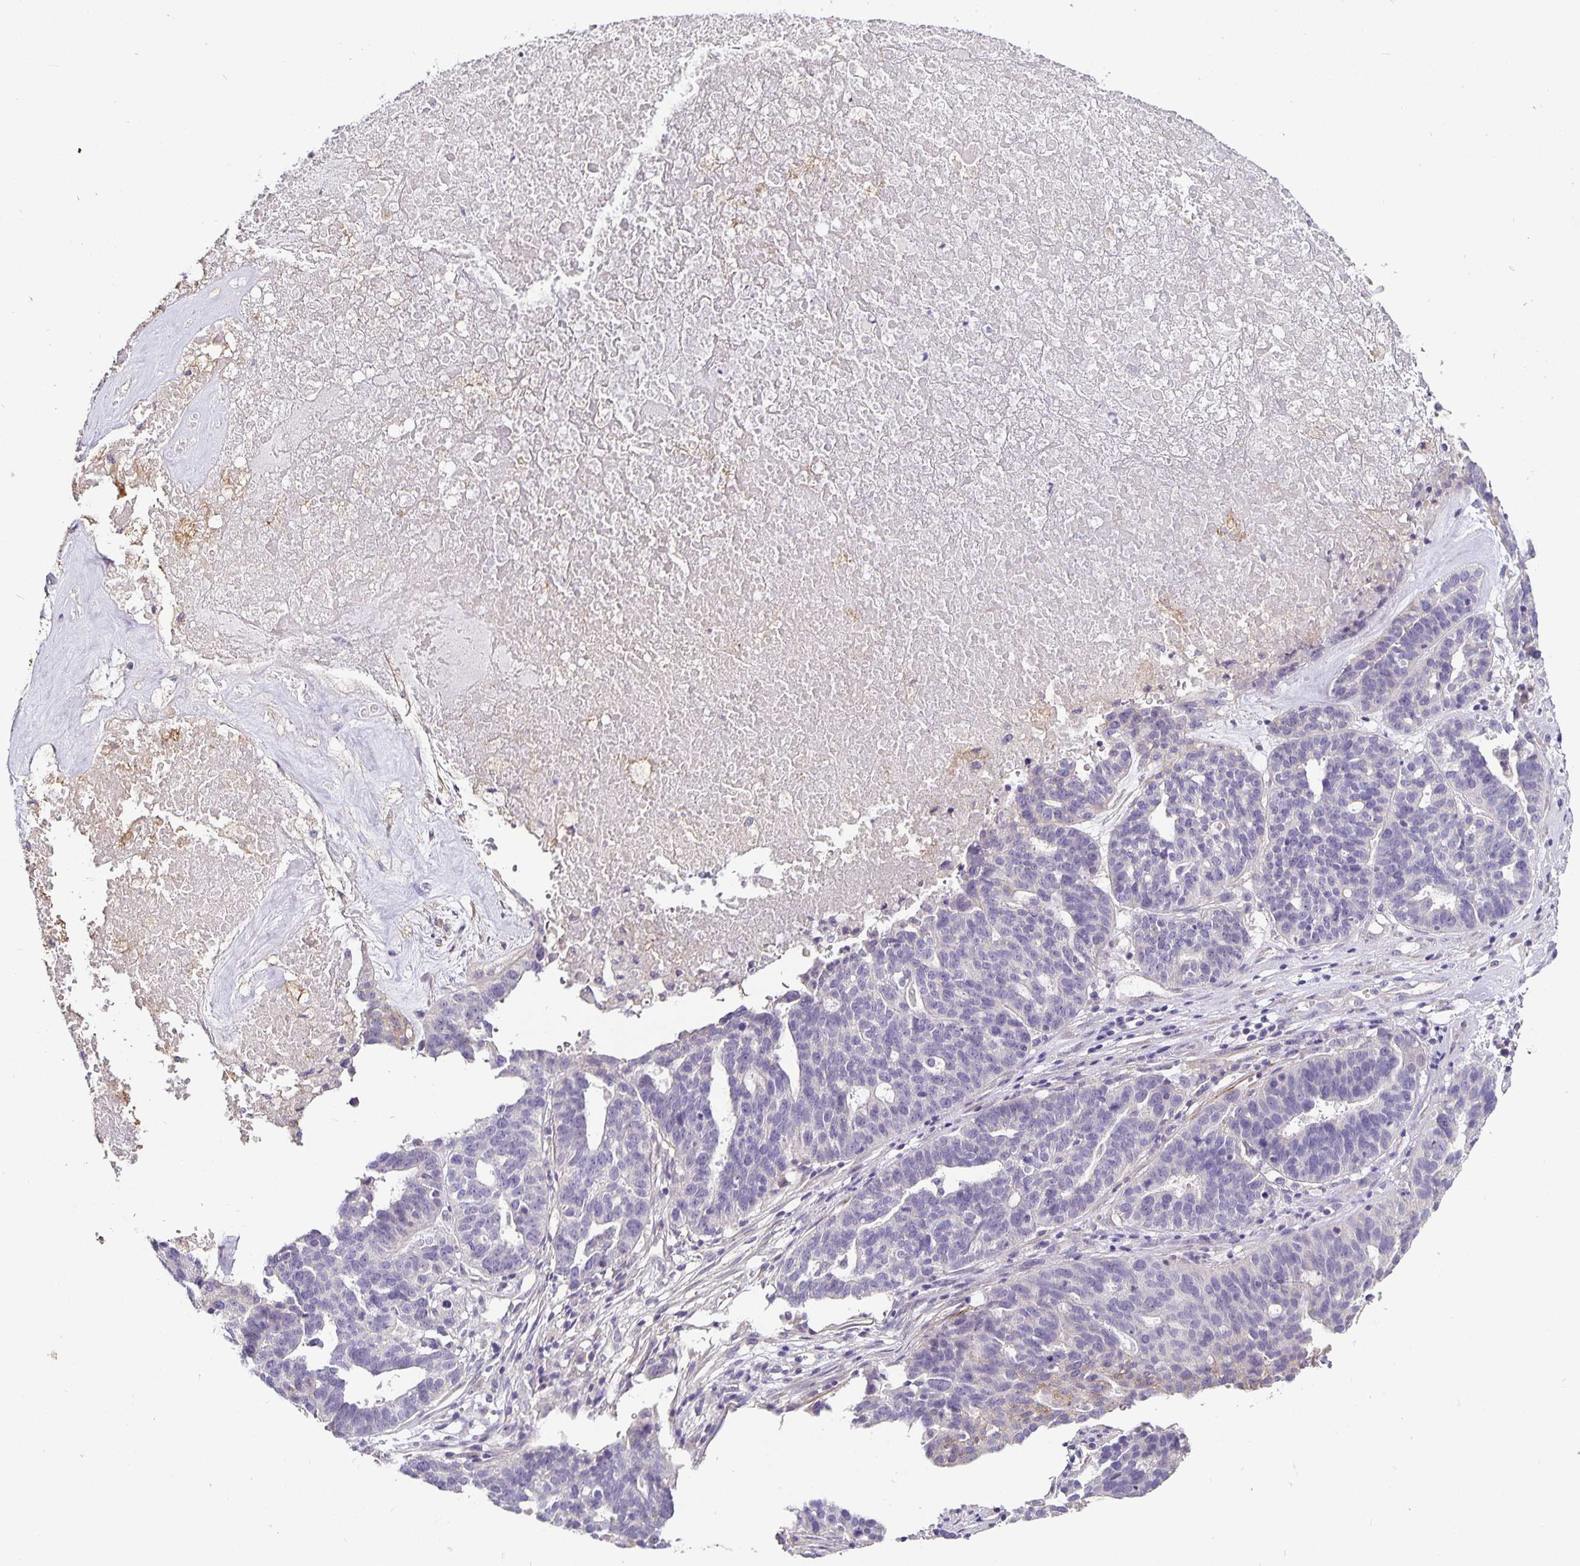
{"staining": {"intensity": "negative", "quantity": "none", "location": "none"}, "tissue": "ovarian cancer", "cell_type": "Tumor cells", "image_type": "cancer", "snomed": [{"axis": "morphology", "description": "Cystadenocarcinoma, serous, NOS"}, {"axis": "topography", "description": "Ovary"}], "caption": "Tumor cells are negative for protein expression in human ovarian cancer.", "gene": "CA12", "patient": {"sex": "female", "age": 59}}